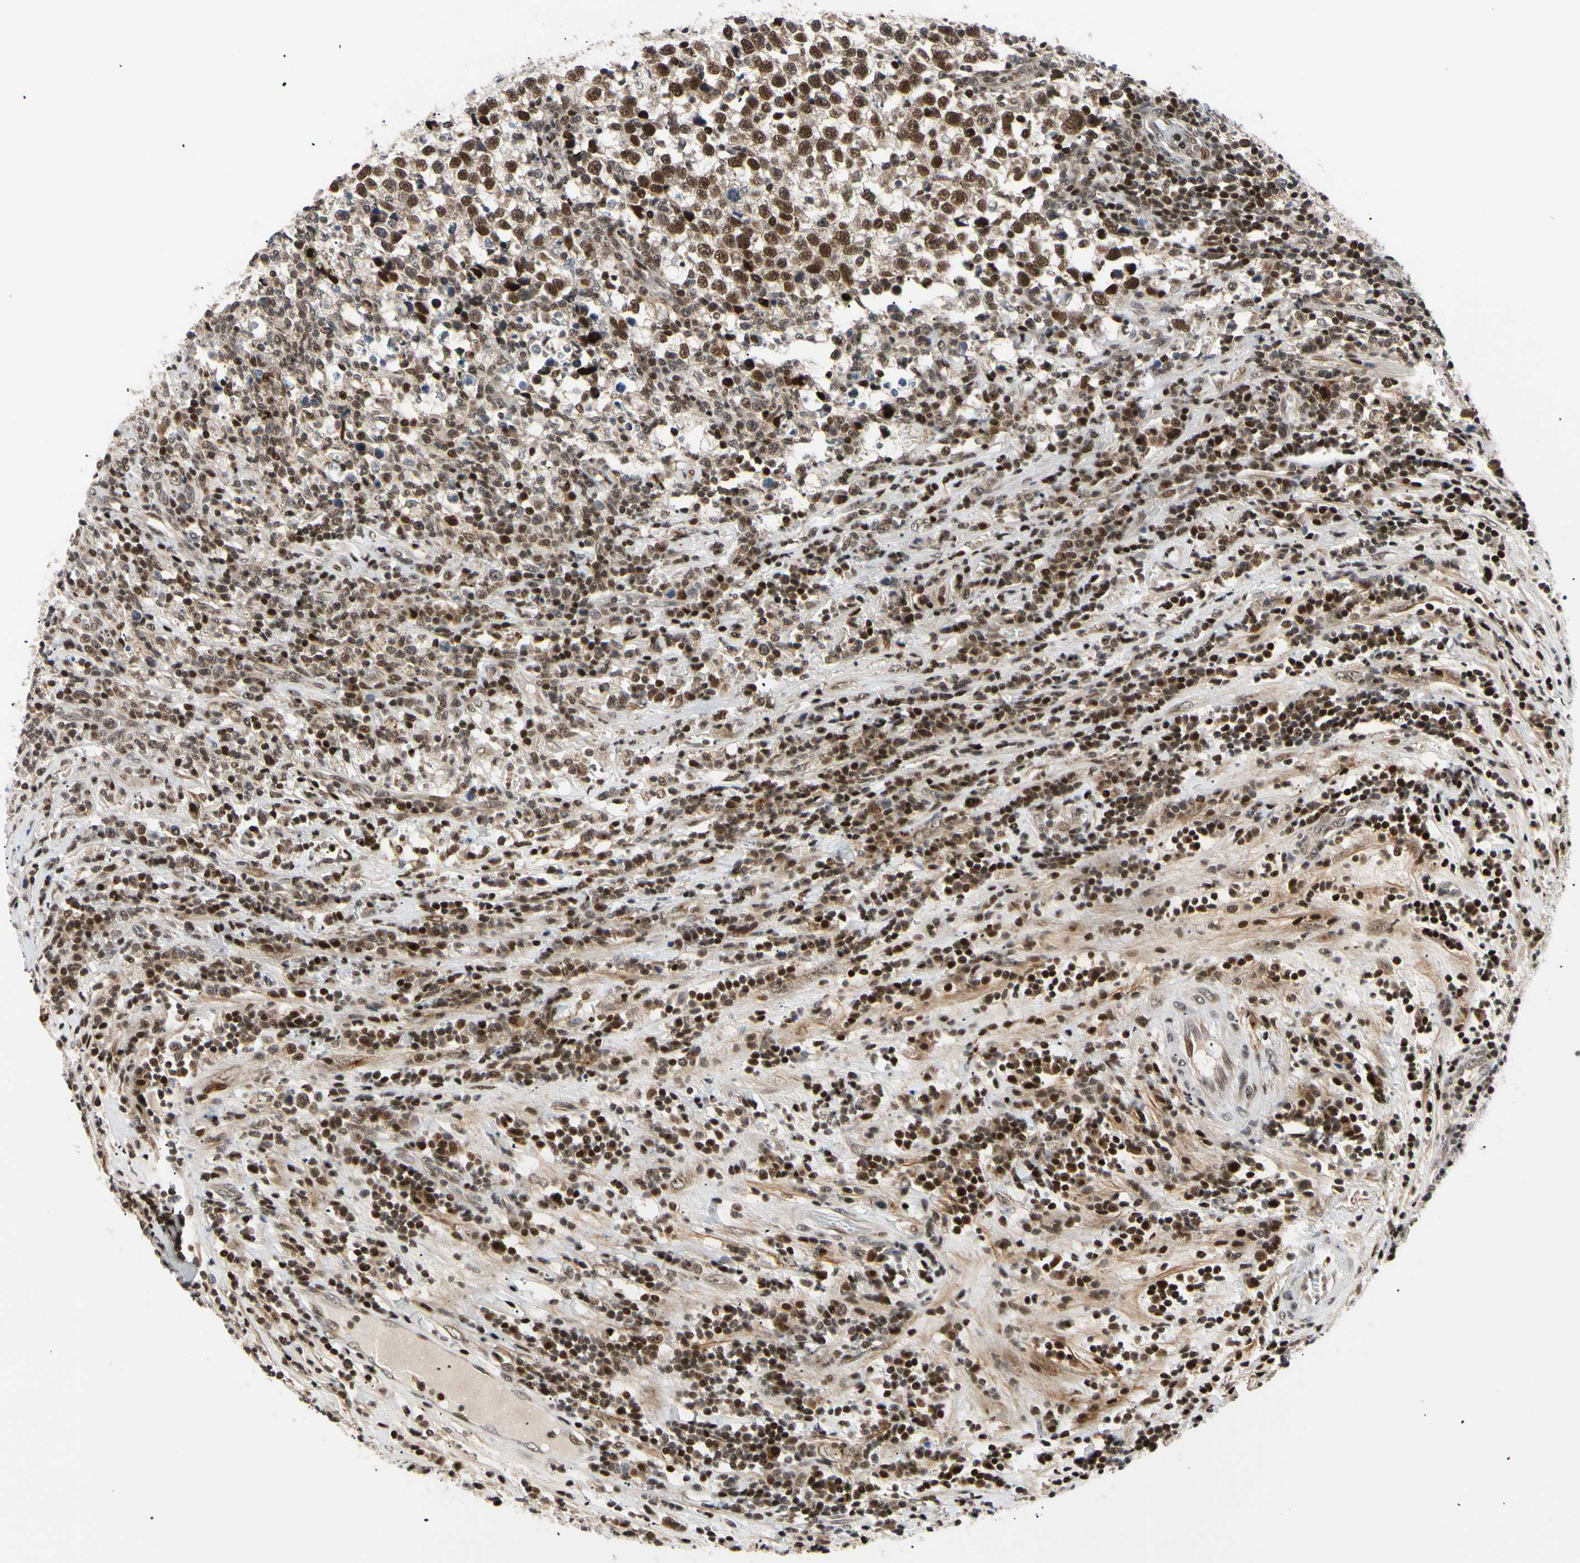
{"staining": {"intensity": "strong", "quantity": ">75%", "location": "nuclear"}, "tissue": "testis cancer", "cell_type": "Tumor cells", "image_type": "cancer", "snomed": [{"axis": "morphology", "description": "Seminoma, NOS"}, {"axis": "topography", "description": "Testis"}], "caption": "IHC of seminoma (testis) displays high levels of strong nuclear expression in approximately >75% of tumor cells. Using DAB (3,3'-diaminobenzidine) (brown) and hematoxylin (blue) stains, captured at high magnification using brightfield microscopy.", "gene": "E2F1", "patient": {"sex": "male", "age": 43}}